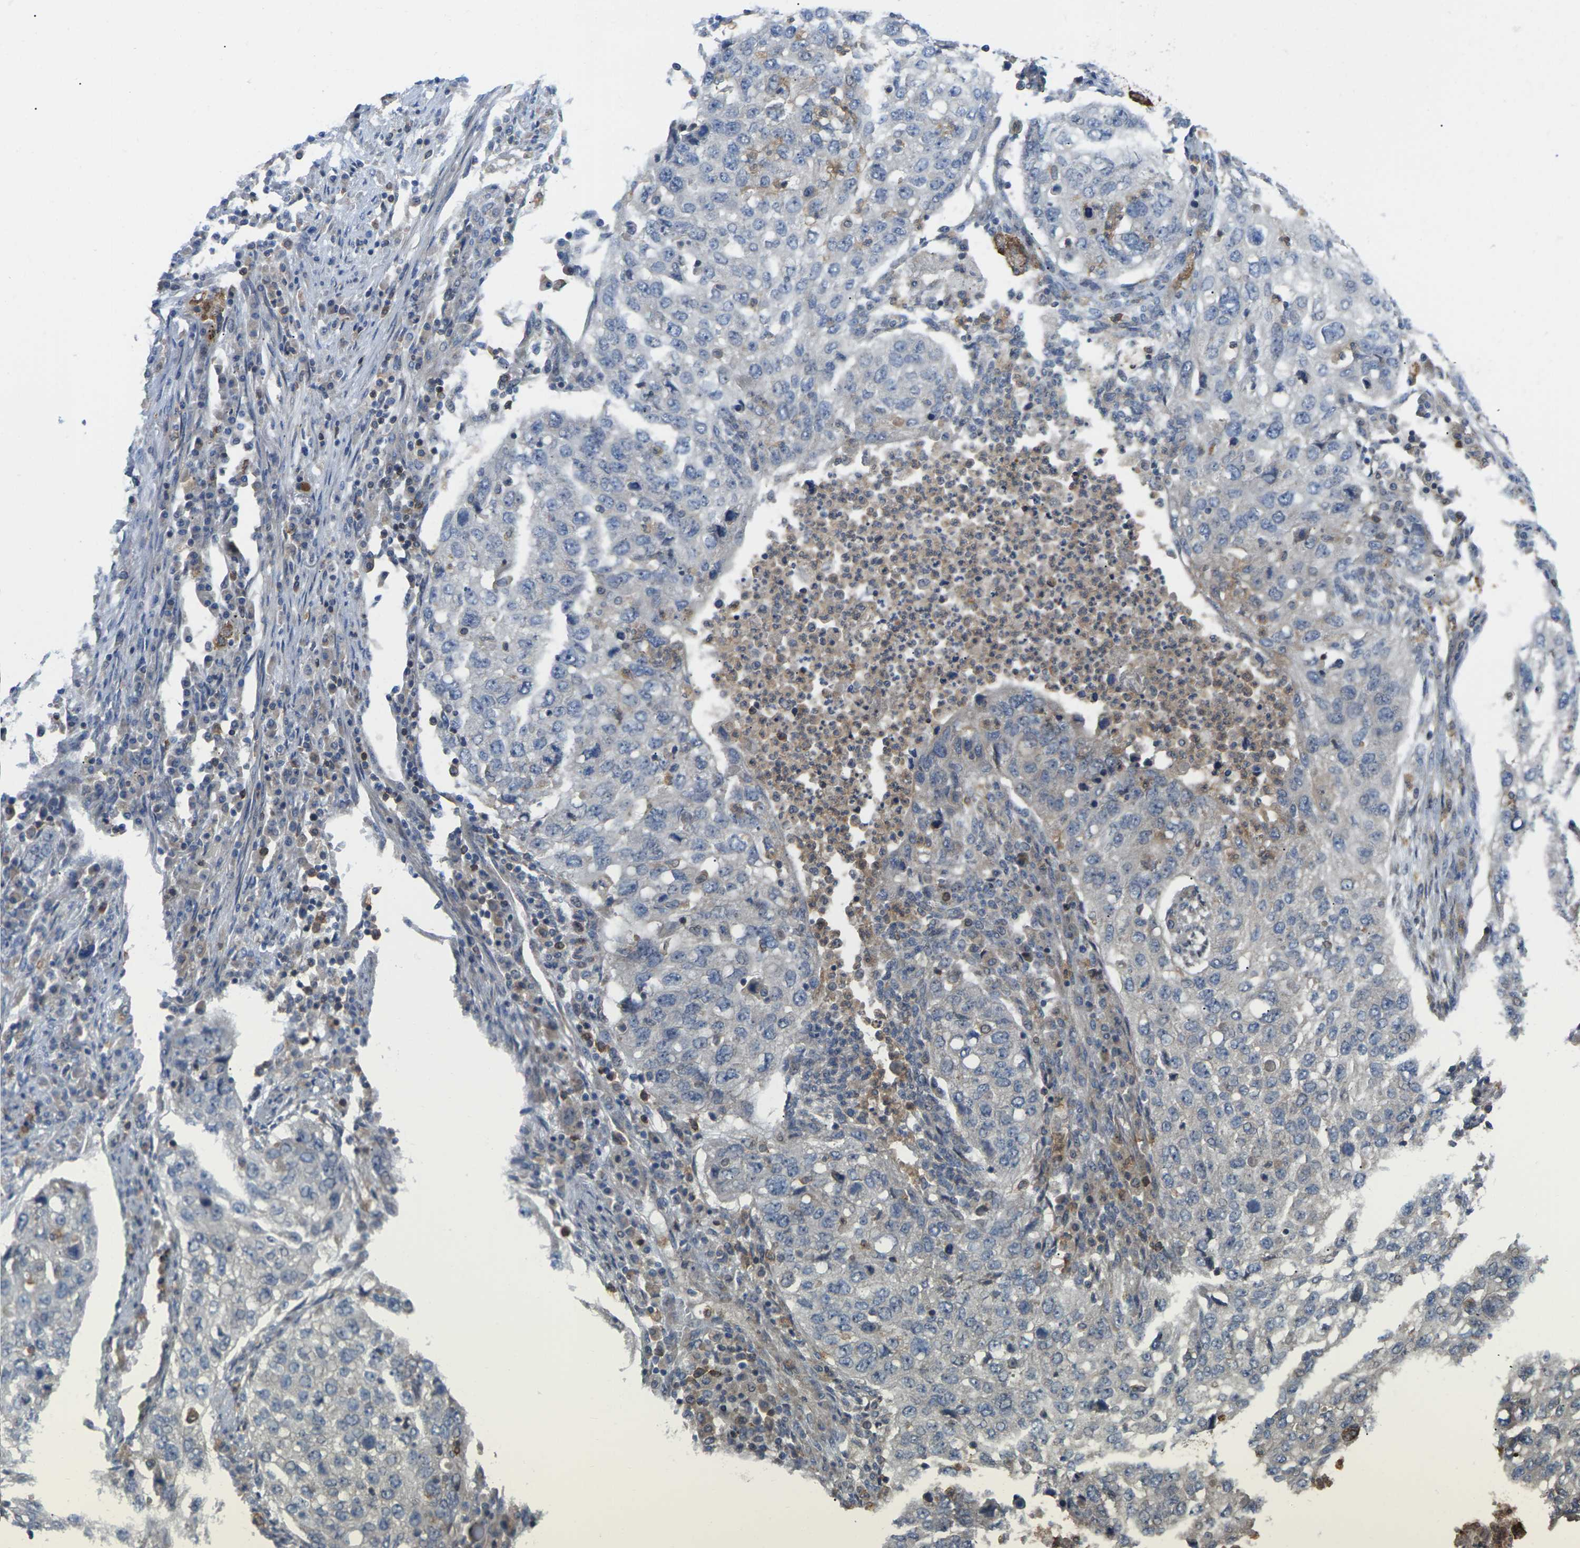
{"staining": {"intensity": "weak", "quantity": "<25%", "location": "cytoplasmic/membranous"}, "tissue": "lung cancer", "cell_type": "Tumor cells", "image_type": "cancer", "snomed": [{"axis": "morphology", "description": "Squamous cell carcinoma, NOS"}, {"axis": "topography", "description": "Lung"}], "caption": "A high-resolution micrograph shows IHC staining of lung cancer, which exhibits no significant positivity in tumor cells.", "gene": "TIAM1", "patient": {"sex": "female", "age": 63}}